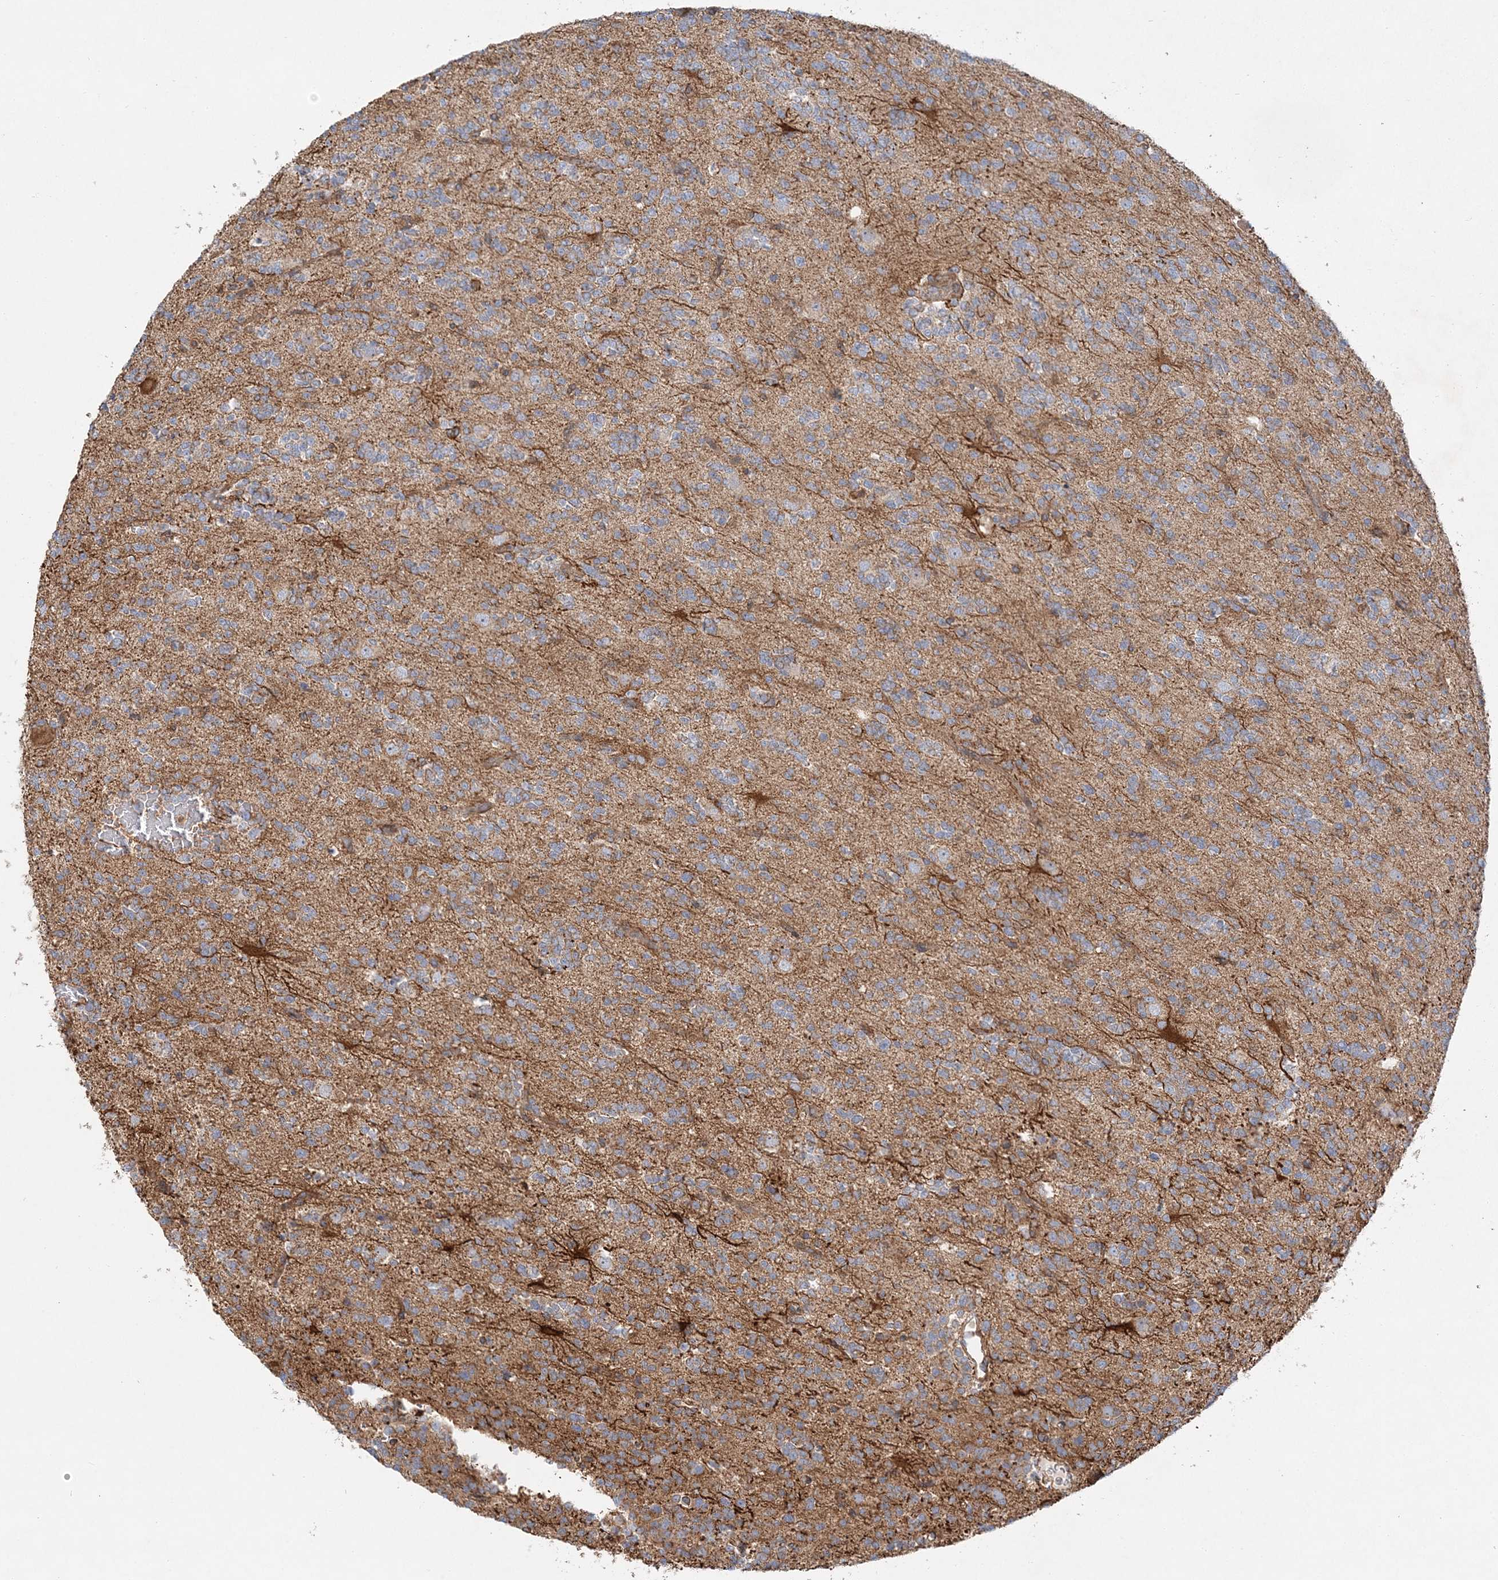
{"staining": {"intensity": "moderate", "quantity": ">75%", "location": "cytoplasmic/membranous"}, "tissue": "glioma", "cell_type": "Tumor cells", "image_type": "cancer", "snomed": [{"axis": "morphology", "description": "Glioma, malignant, High grade"}, {"axis": "topography", "description": "Brain"}], "caption": "Malignant glioma (high-grade) stained for a protein (brown) displays moderate cytoplasmic/membranous positive positivity in approximately >75% of tumor cells.", "gene": "ZFYVE16", "patient": {"sex": "female", "age": 62}}